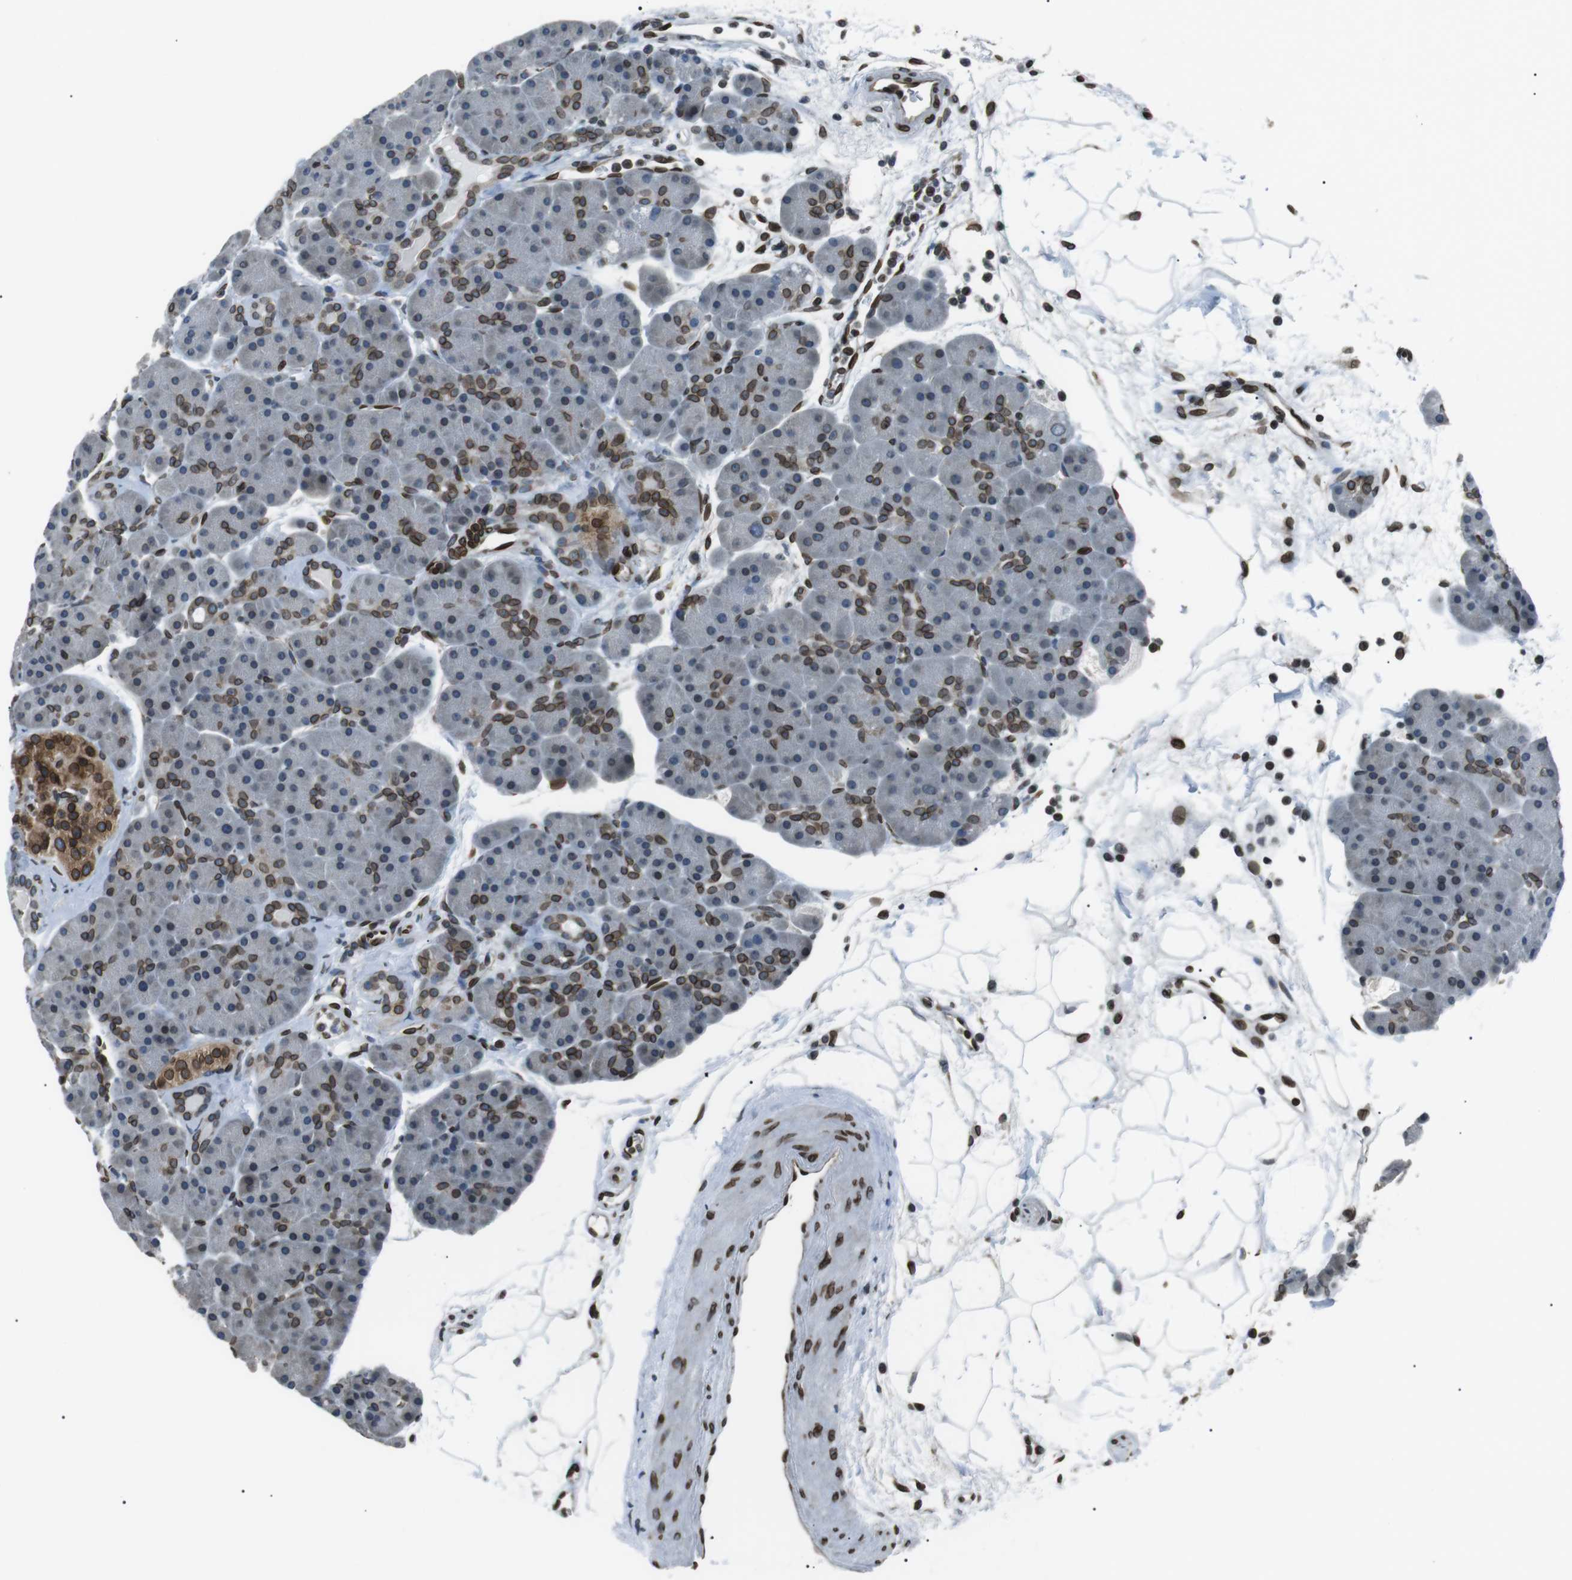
{"staining": {"intensity": "moderate", "quantity": "25%-75%", "location": "cytoplasmic/membranous,nuclear"}, "tissue": "pancreas", "cell_type": "Exocrine glandular cells", "image_type": "normal", "snomed": [{"axis": "morphology", "description": "Normal tissue, NOS"}, {"axis": "topography", "description": "Pancreas"}], "caption": "Pancreas stained for a protein (brown) displays moderate cytoplasmic/membranous,nuclear positive expression in approximately 25%-75% of exocrine glandular cells.", "gene": "TMX4", "patient": {"sex": "male", "age": 66}}